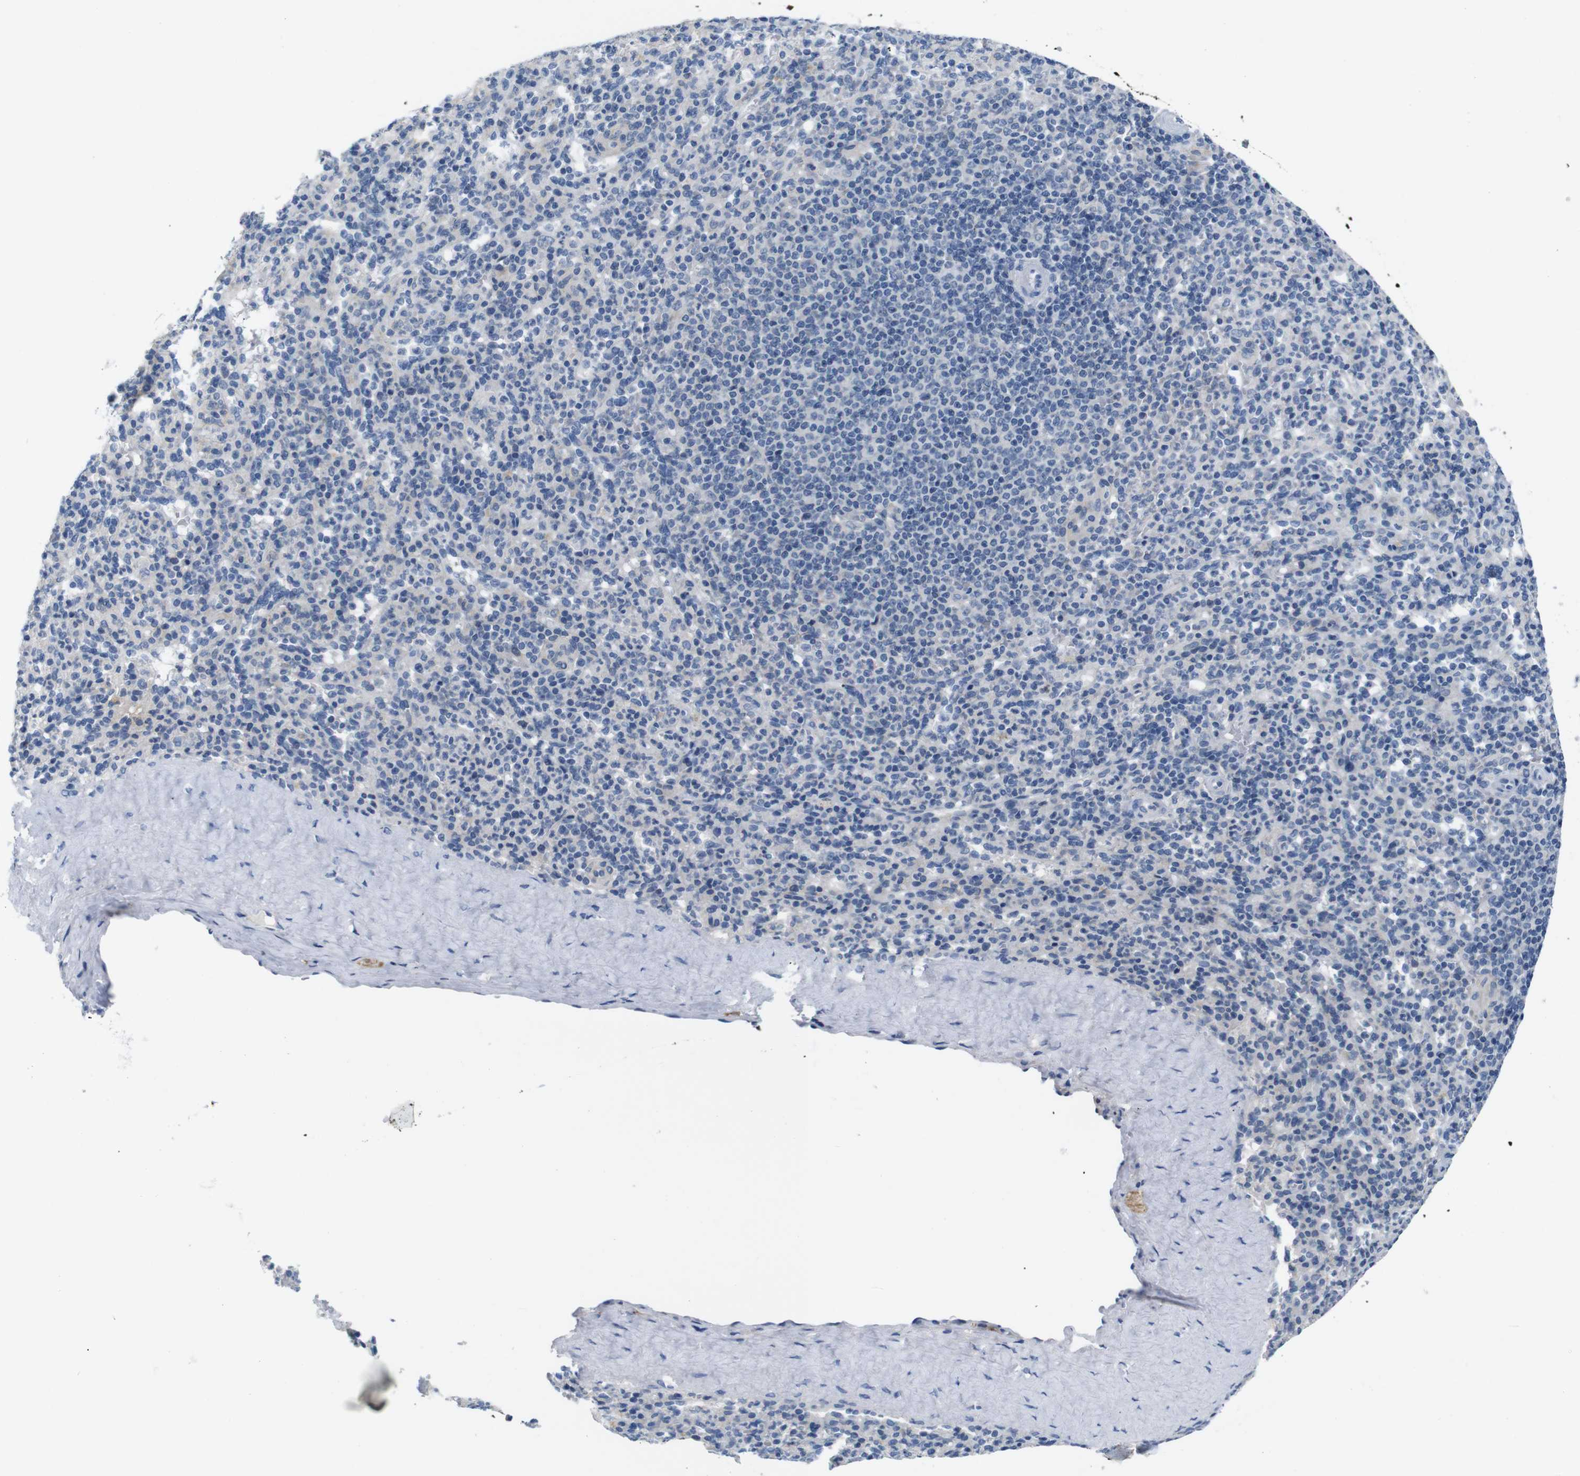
{"staining": {"intensity": "negative", "quantity": "none", "location": "none"}, "tissue": "spleen", "cell_type": "Cells in red pulp", "image_type": "normal", "snomed": [{"axis": "morphology", "description": "Normal tissue, NOS"}, {"axis": "topography", "description": "Spleen"}], "caption": "Protein analysis of benign spleen demonstrates no significant positivity in cells in red pulp.", "gene": "ANK3", "patient": {"sex": "male", "age": 36}}